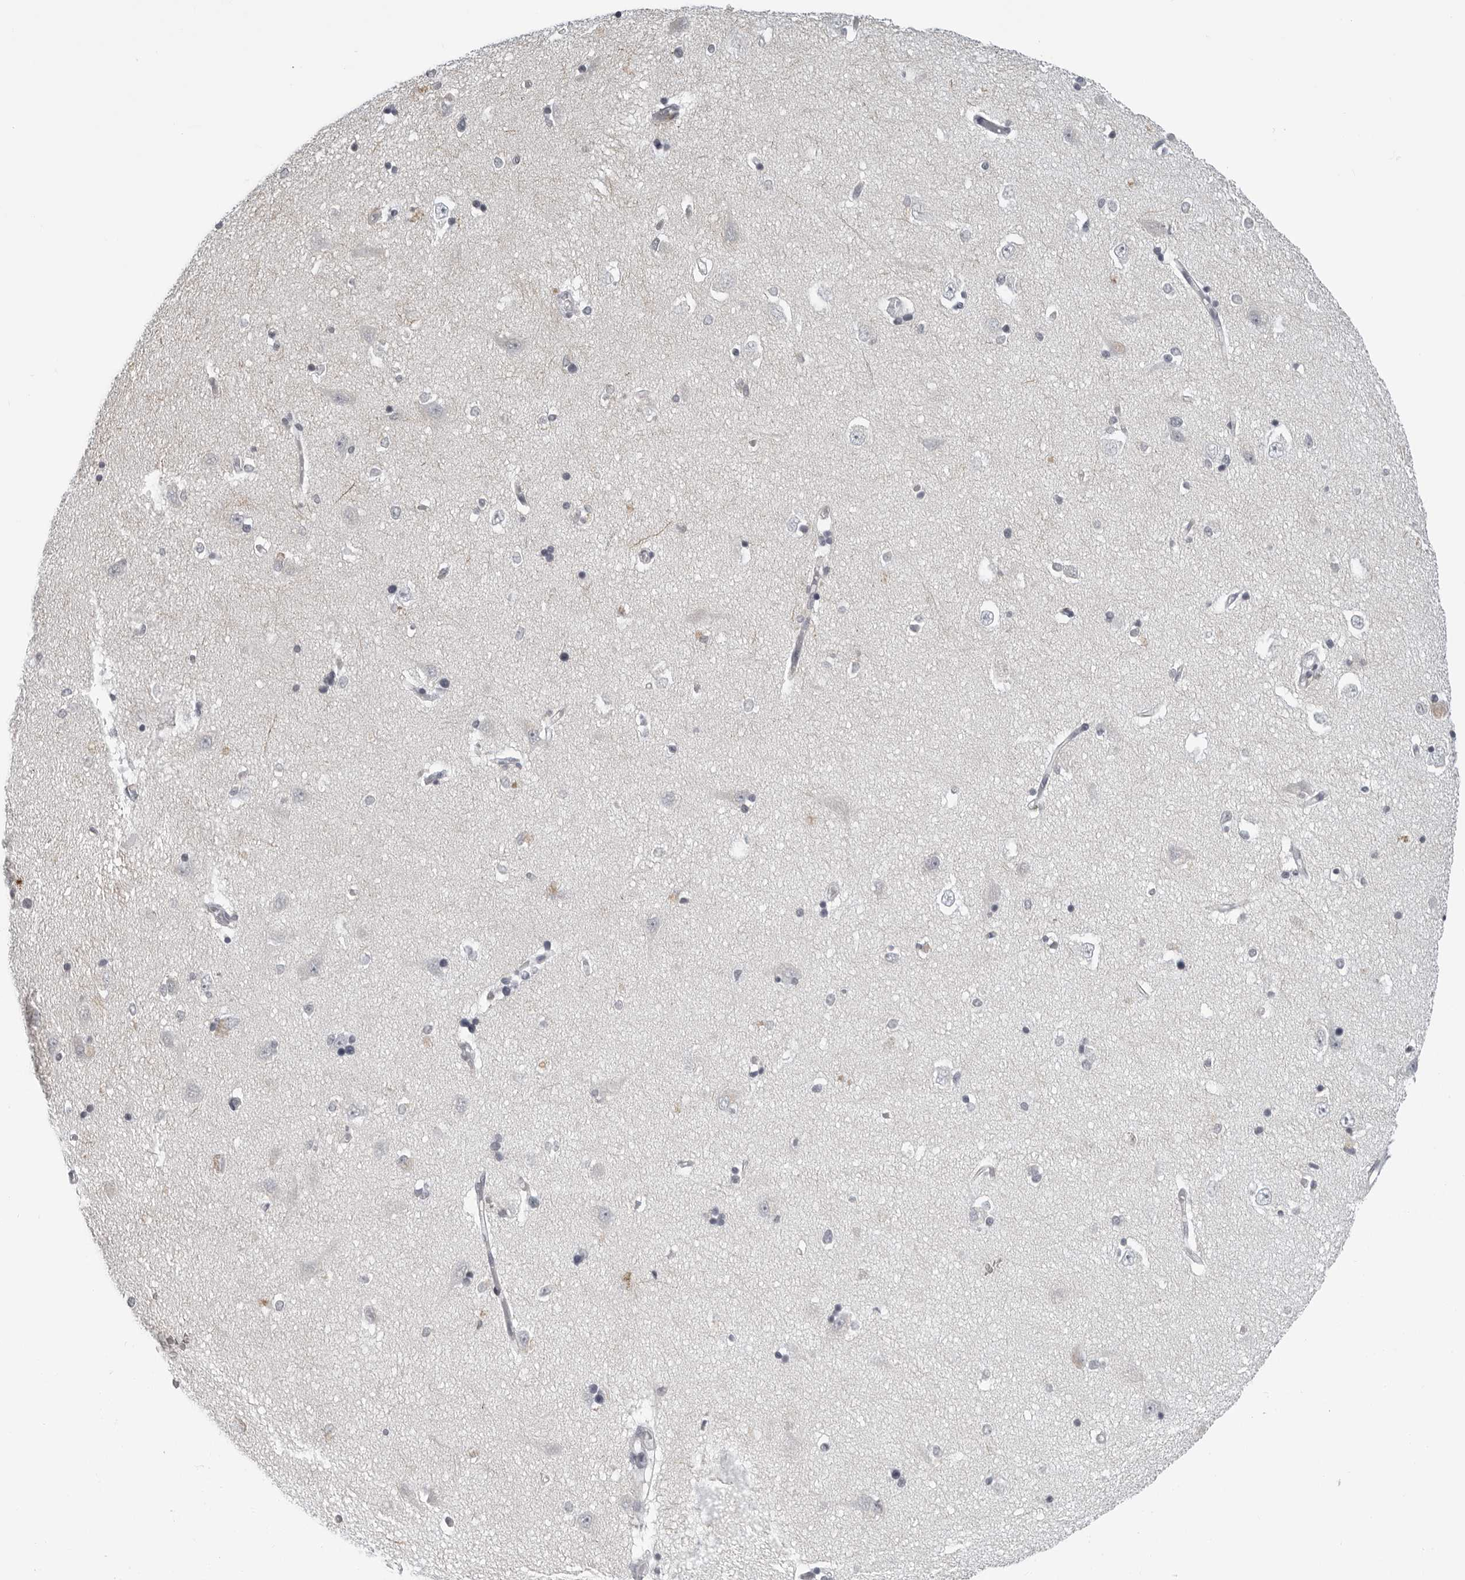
{"staining": {"intensity": "negative", "quantity": "none", "location": "none"}, "tissue": "hippocampus", "cell_type": "Glial cells", "image_type": "normal", "snomed": [{"axis": "morphology", "description": "Normal tissue, NOS"}, {"axis": "topography", "description": "Hippocampus"}], "caption": "A high-resolution micrograph shows immunohistochemistry staining of normal hippocampus, which exhibits no significant positivity in glial cells.", "gene": "OPLAH", "patient": {"sex": "male", "age": 45}}